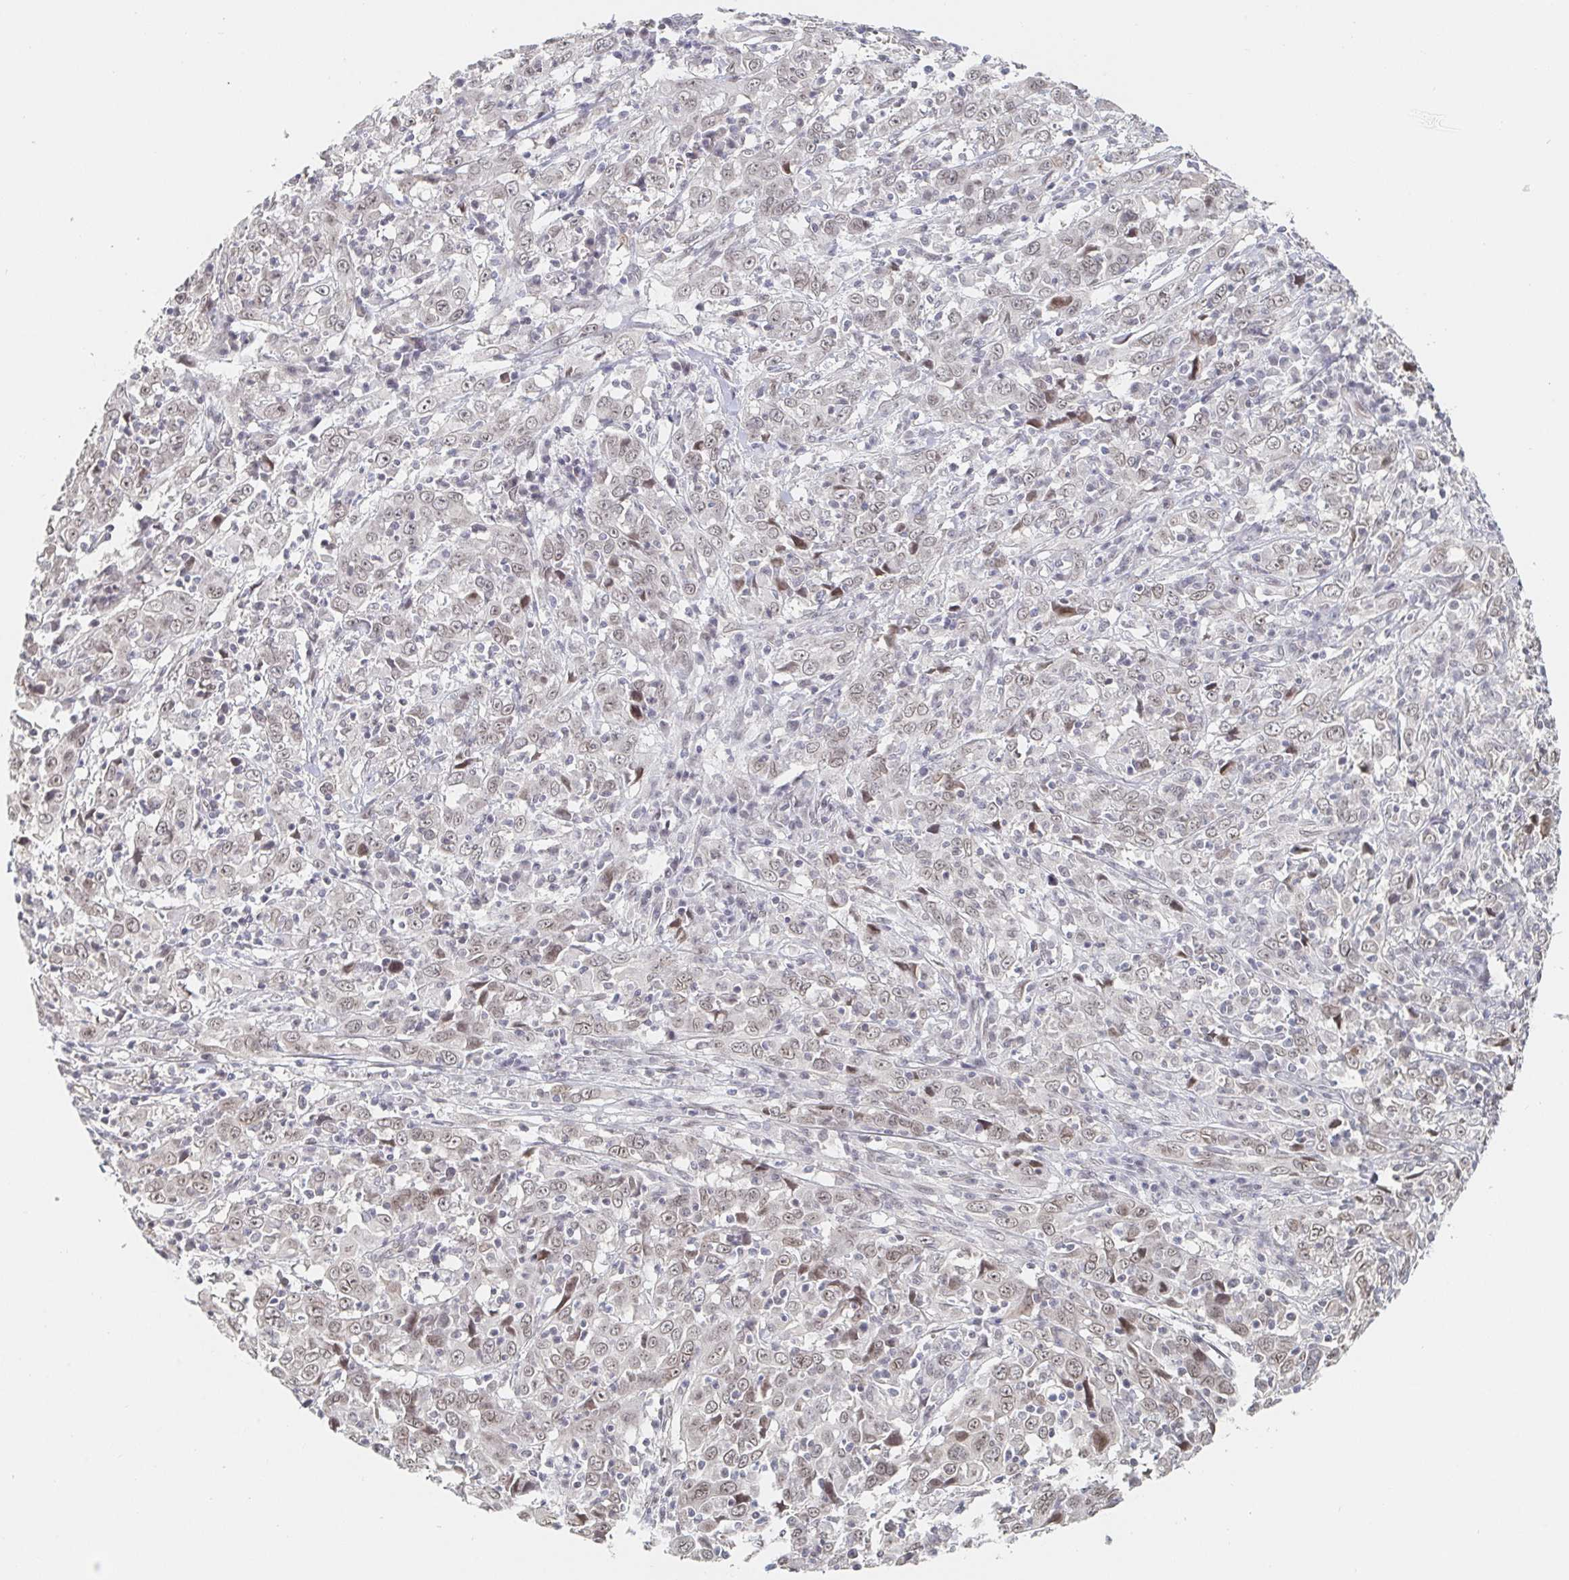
{"staining": {"intensity": "weak", "quantity": ">75%", "location": "nuclear"}, "tissue": "cervical cancer", "cell_type": "Tumor cells", "image_type": "cancer", "snomed": [{"axis": "morphology", "description": "Squamous cell carcinoma, NOS"}, {"axis": "topography", "description": "Cervix"}], "caption": "Cervical cancer (squamous cell carcinoma) stained with a protein marker shows weak staining in tumor cells.", "gene": "CHD2", "patient": {"sex": "female", "age": 46}}